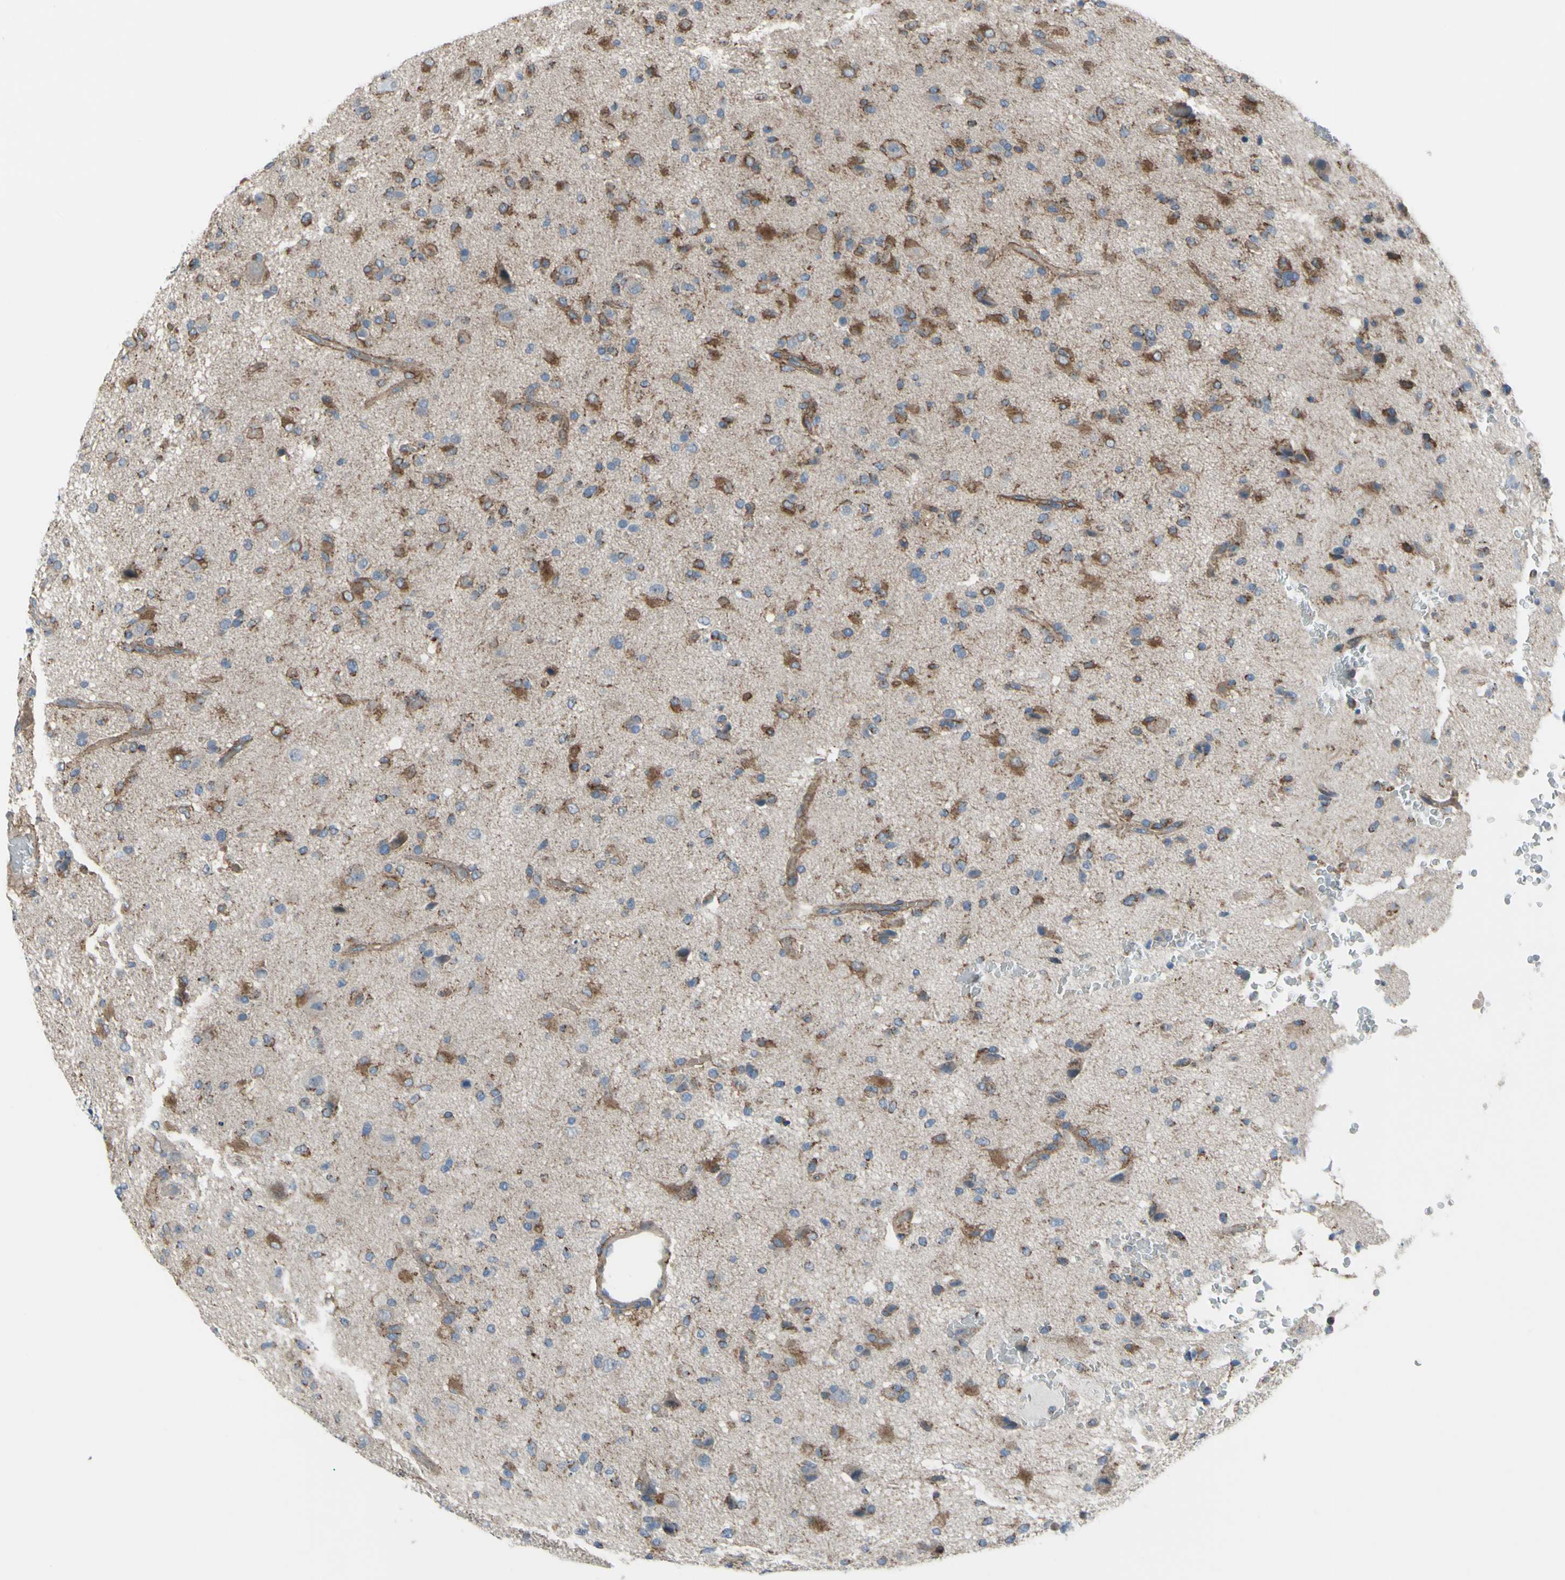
{"staining": {"intensity": "strong", "quantity": "25%-75%", "location": "cytoplasmic/membranous"}, "tissue": "glioma", "cell_type": "Tumor cells", "image_type": "cancer", "snomed": [{"axis": "morphology", "description": "Glioma, malignant, High grade"}, {"axis": "topography", "description": "Brain"}], "caption": "The histopathology image displays a brown stain indicating the presence of a protein in the cytoplasmic/membranous of tumor cells in glioma.", "gene": "GRAMD2B", "patient": {"sex": "male", "age": 71}}